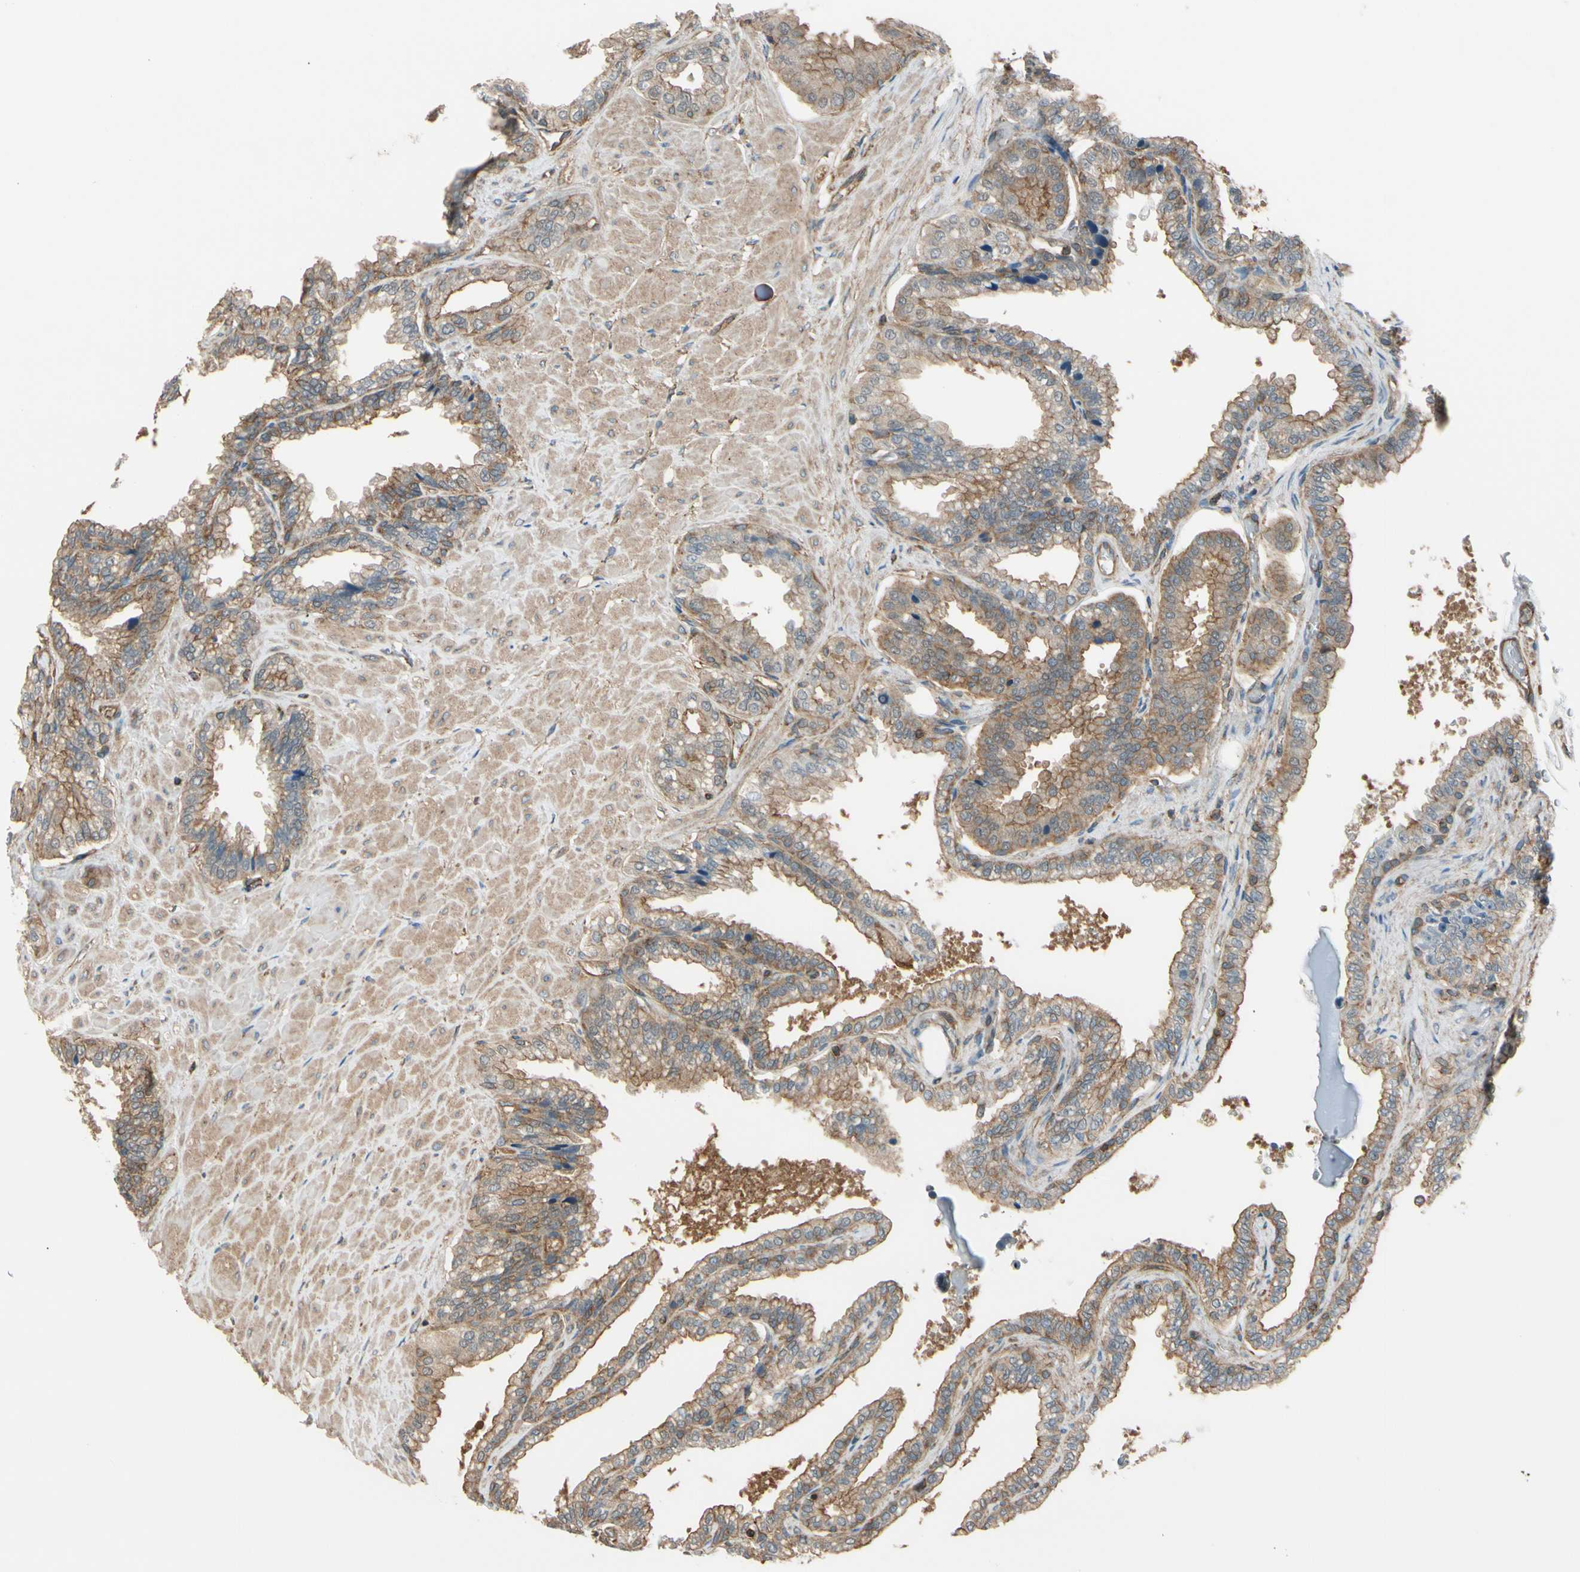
{"staining": {"intensity": "moderate", "quantity": "25%-75%", "location": "cytoplasmic/membranous"}, "tissue": "seminal vesicle", "cell_type": "Glandular cells", "image_type": "normal", "snomed": [{"axis": "morphology", "description": "Normal tissue, NOS"}, {"axis": "topography", "description": "Seminal veicle"}], "caption": "Immunohistochemical staining of unremarkable seminal vesicle demonstrates 25%-75% levels of moderate cytoplasmic/membranous protein staining in about 25%-75% of glandular cells. The staining was performed using DAB (3,3'-diaminobenzidine) to visualize the protein expression in brown, while the nuclei were stained in blue with hematoxylin (Magnification: 20x).", "gene": "EPS15", "patient": {"sex": "male", "age": 46}}